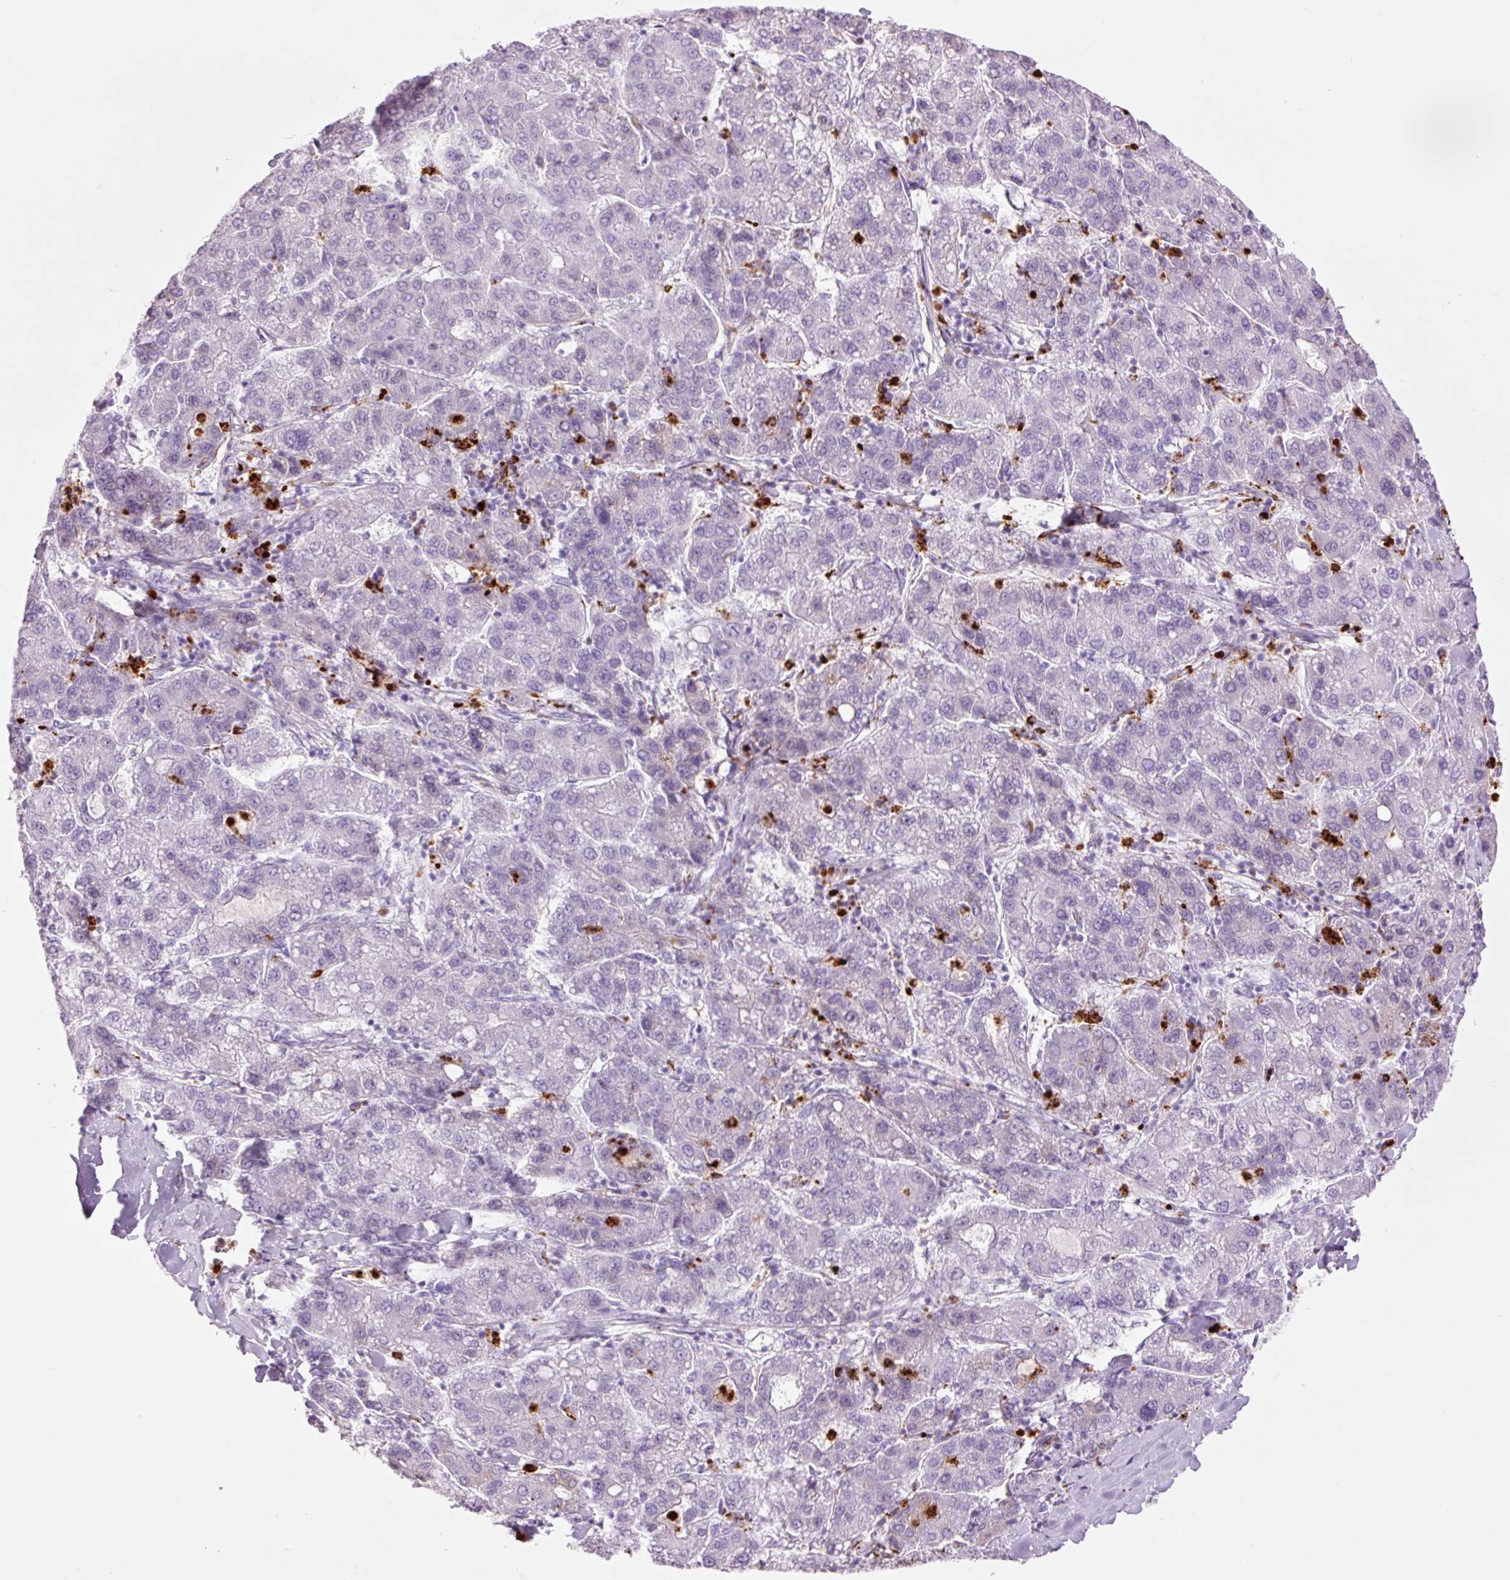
{"staining": {"intensity": "negative", "quantity": "none", "location": "none"}, "tissue": "liver cancer", "cell_type": "Tumor cells", "image_type": "cancer", "snomed": [{"axis": "morphology", "description": "Carcinoma, Hepatocellular, NOS"}, {"axis": "topography", "description": "Liver"}], "caption": "IHC image of liver cancer (hepatocellular carcinoma) stained for a protein (brown), which reveals no positivity in tumor cells.", "gene": "LYZ", "patient": {"sex": "male", "age": 65}}